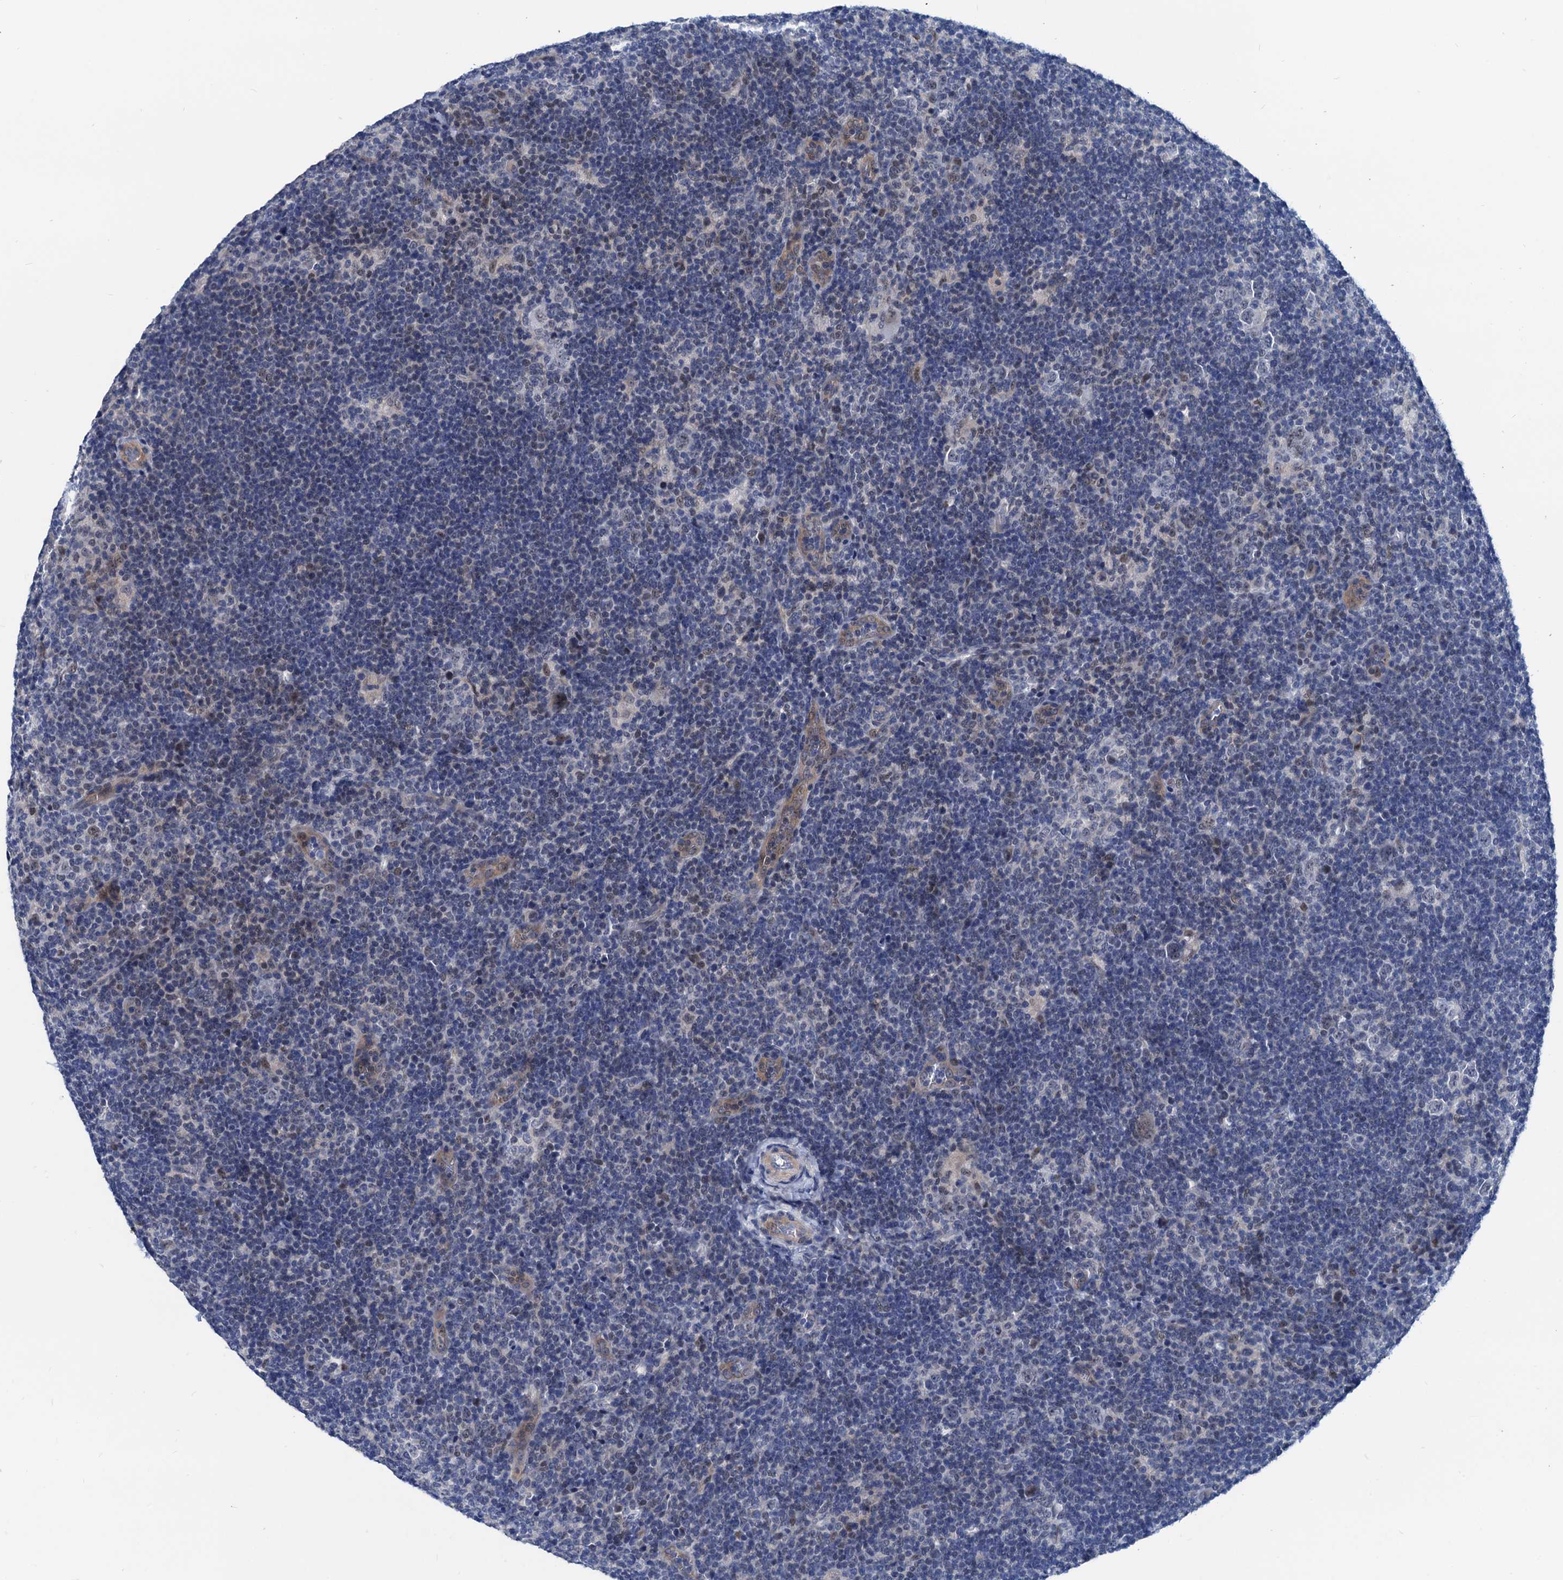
{"staining": {"intensity": "negative", "quantity": "none", "location": "none"}, "tissue": "lymphoma", "cell_type": "Tumor cells", "image_type": "cancer", "snomed": [{"axis": "morphology", "description": "Hodgkin's disease, NOS"}, {"axis": "topography", "description": "Lymph node"}], "caption": "Immunohistochemical staining of human lymphoma exhibits no significant positivity in tumor cells.", "gene": "HSF2", "patient": {"sex": "female", "age": 57}}